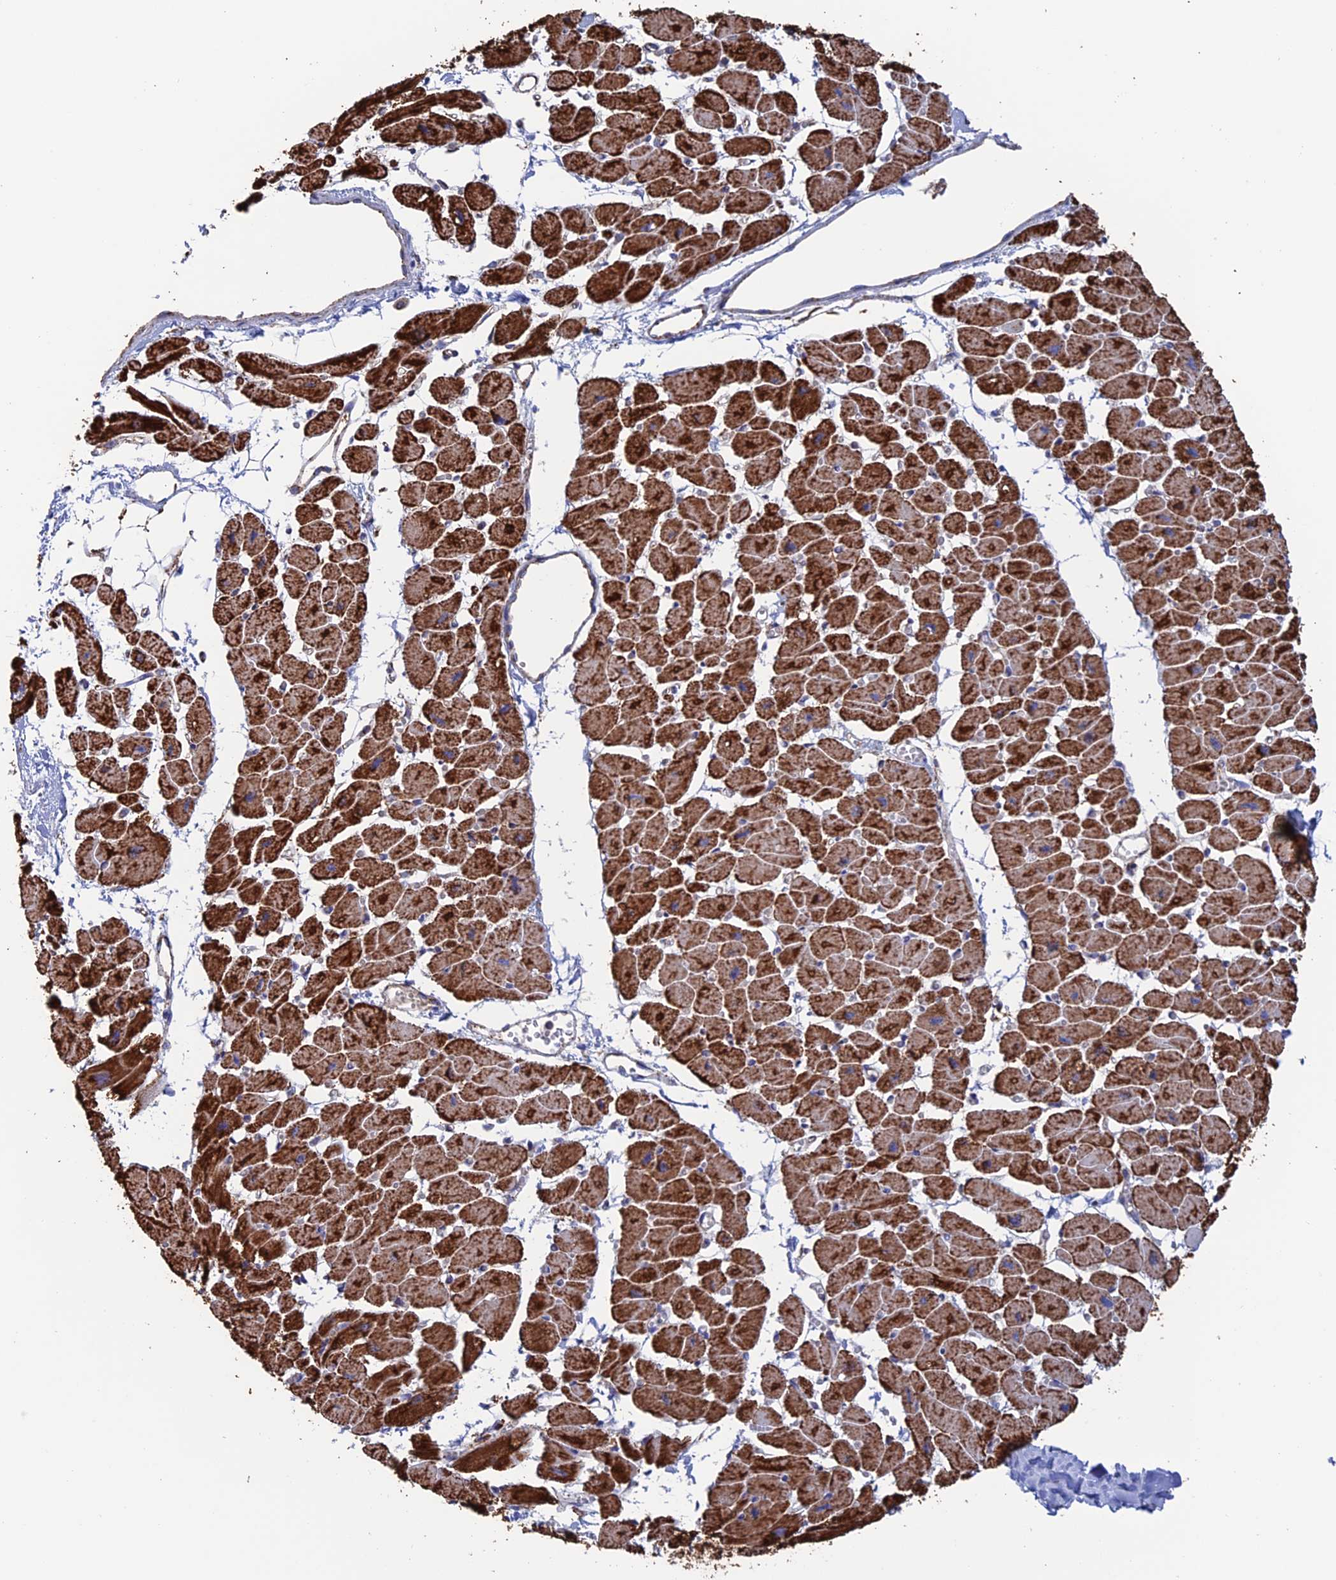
{"staining": {"intensity": "strong", "quantity": ">75%", "location": "cytoplasmic/membranous"}, "tissue": "heart muscle", "cell_type": "Cardiomyocytes", "image_type": "normal", "snomed": [{"axis": "morphology", "description": "Normal tissue, NOS"}, {"axis": "topography", "description": "Heart"}], "caption": "A brown stain highlights strong cytoplasmic/membranous expression of a protein in cardiomyocytes of normal human heart muscle.", "gene": "DTYMK", "patient": {"sex": "female", "age": 54}}